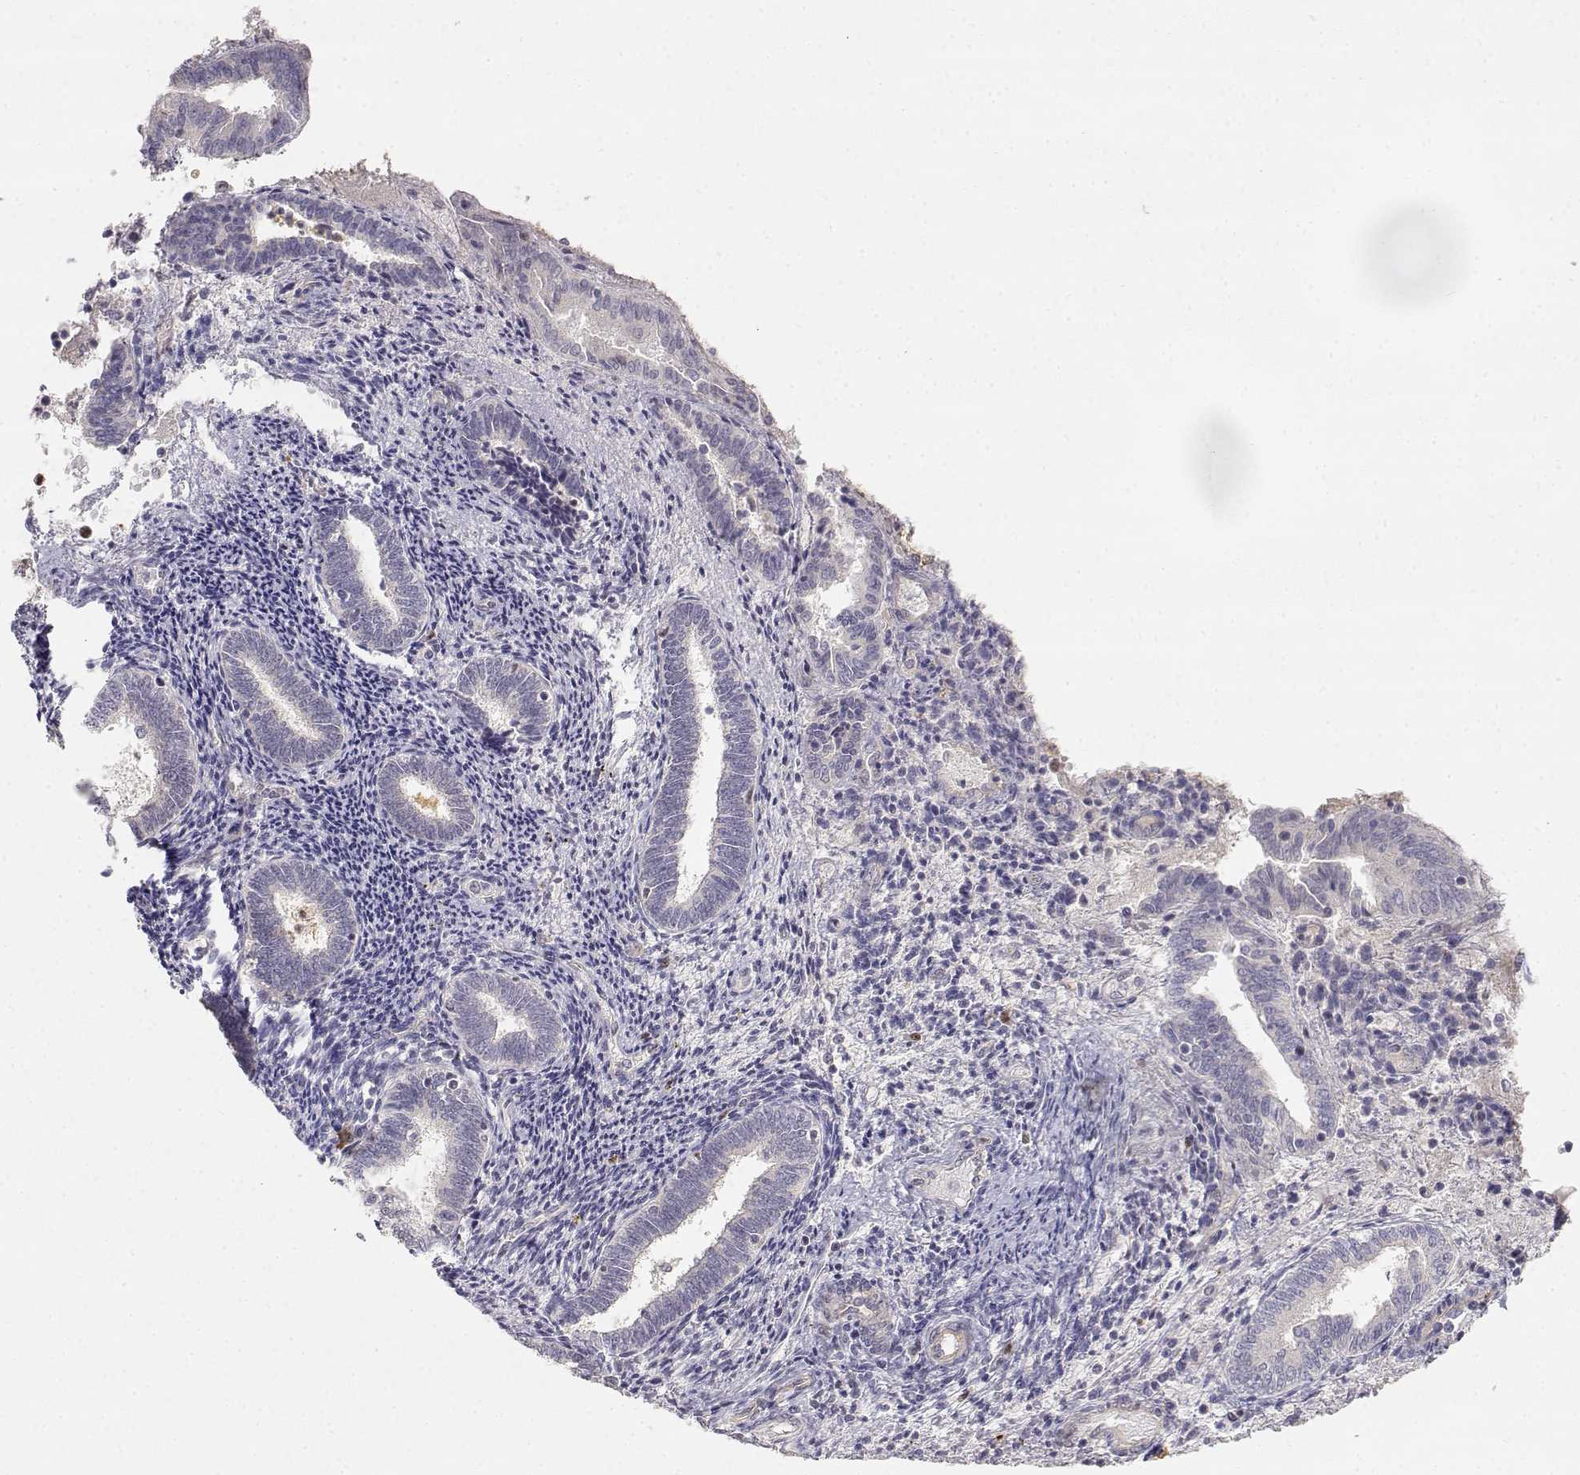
{"staining": {"intensity": "negative", "quantity": "none", "location": "none"}, "tissue": "endometrium", "cell_type": "Cells in endometrial stroma", "image_type": "normal", "snomed": [{"axis": "morphology", "description": "Normal tissue, NOS"}, {"axis": "topography", "description": "Endometrium"}], "caption": "Protein analysis of benign endometrium shows no significant positivity in cells in endometrial stroma.", "gene": "EAF2", "patient": {"sex": "female", "age": 42}}